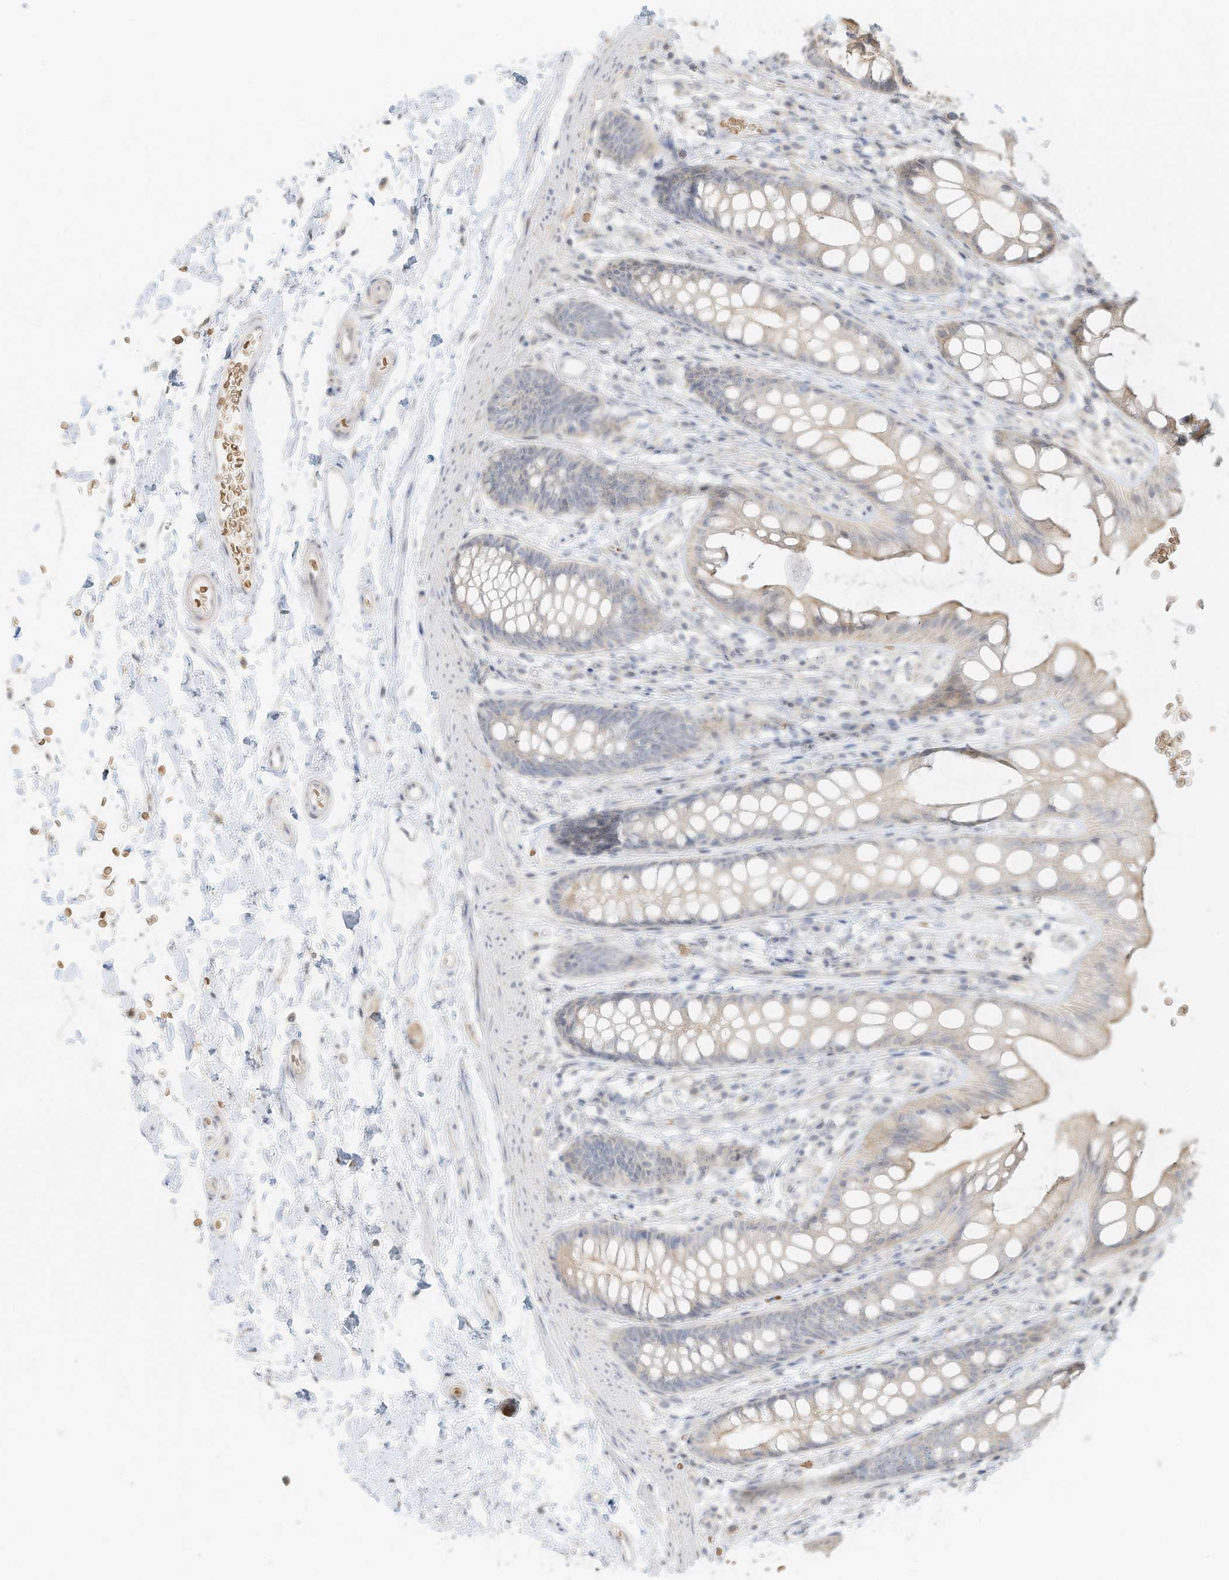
{"staining": {"intensity": "weak", "quantity": "<25%", "location": "cytoplasmic/membranous"}, "tissue": "rectum", "cell_type": "Glandular cells", "image_type": "normal", "snomed": [{"axis": "morphology", "description": "Normal tissue, NOS"}, {"axis": "topography", "description": "Rectum"}], "caption": "The image demonstrates no staining of glandular cells in benign rectum.", "gene": "OFD1", "patient": {"sex": "female", "age": 65}}